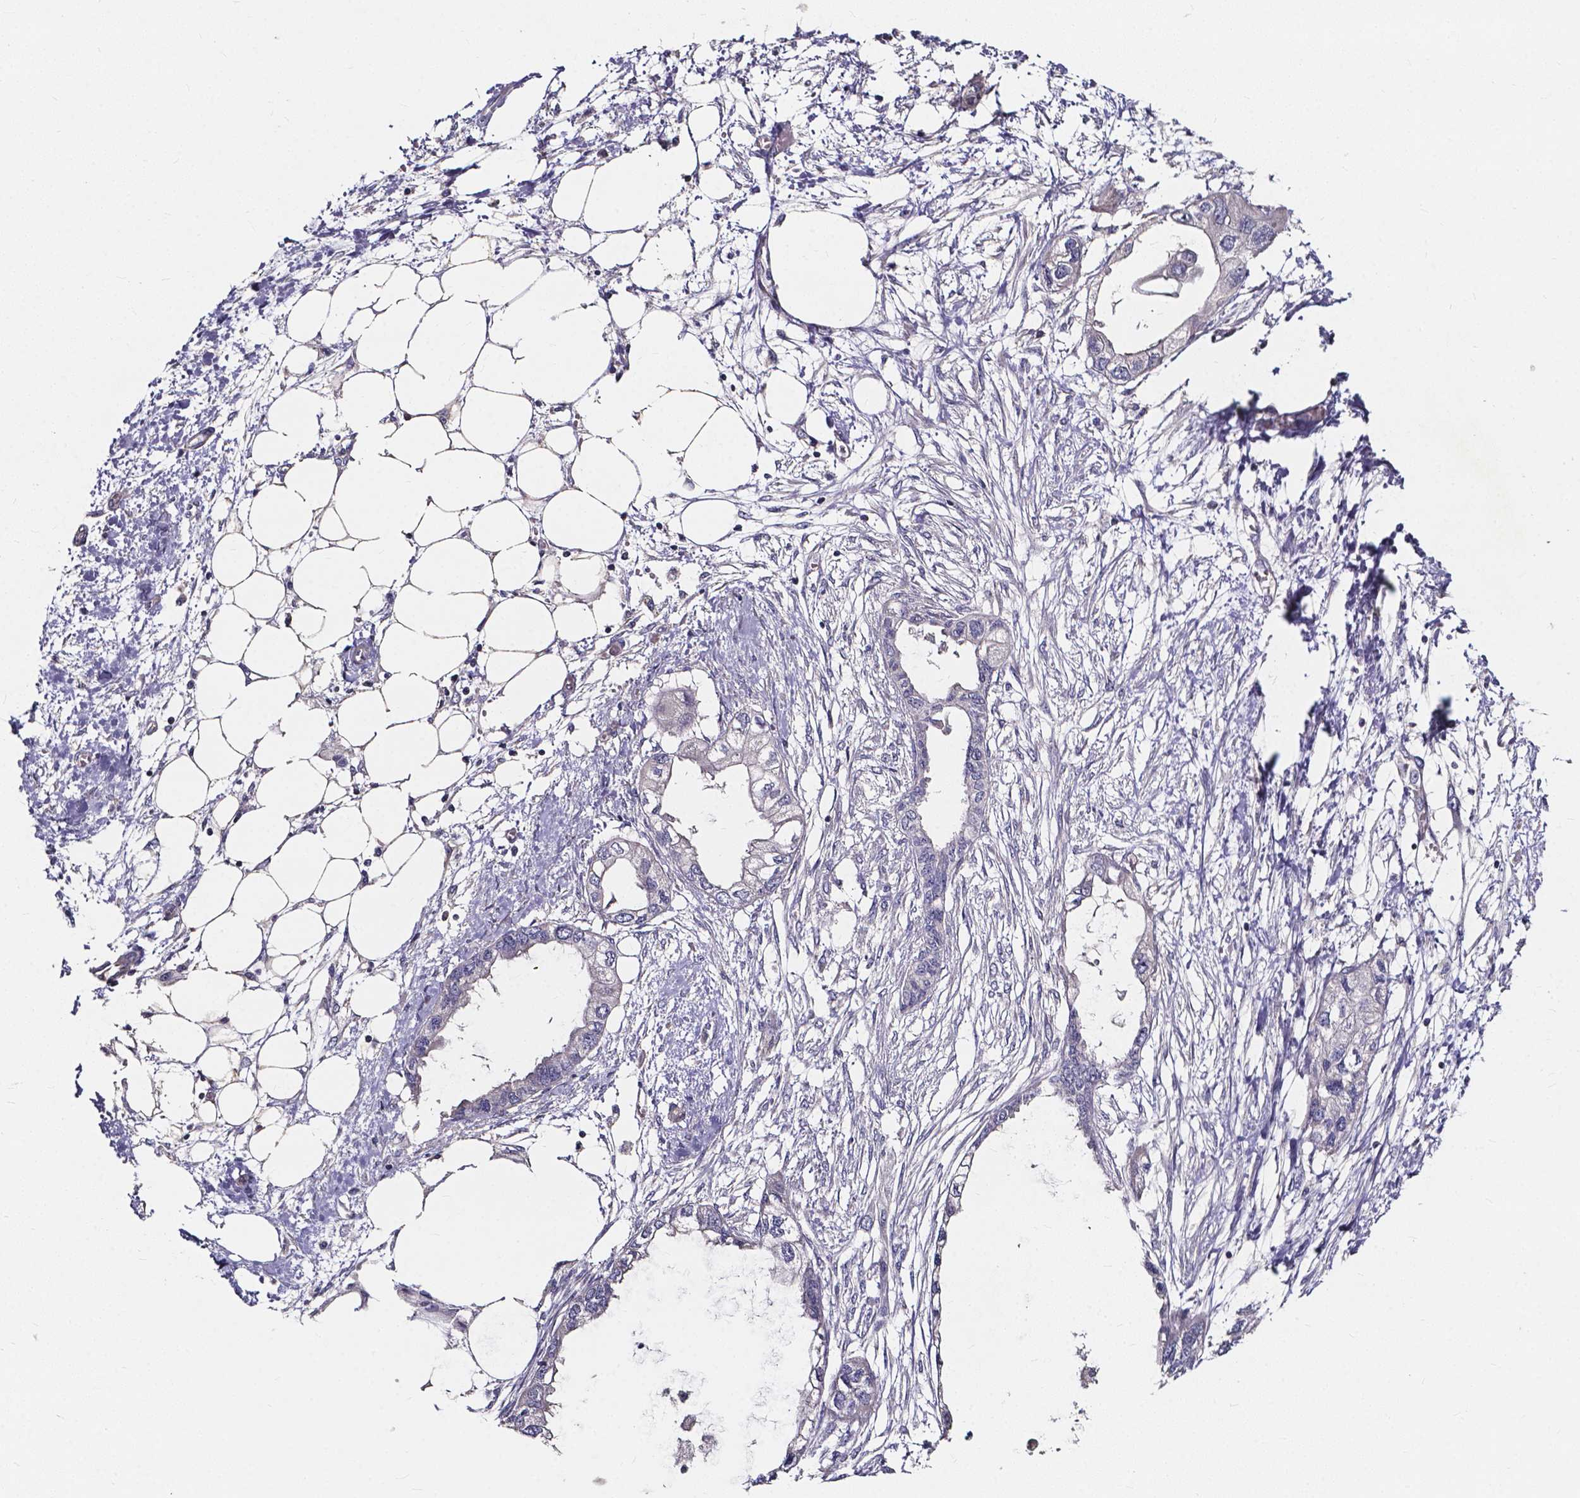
{"staining": {"intensity": "negative", "quantity": "none", "location": "none"}, "tissue": "endometrial cancer", "cell_type": "Tumor cells", "image_type": "cancer", "snomed": [{"axis": "morphology", "description": "Adenocarcinoma, NOS"}, {"axis": "morphology", "description": "Adenocarcinoma, metastatic, NOS"}, {"axis": "topography", "description": "Adipose tissue"}, {"axis": "topography", "description": "Endometrium"}], "caption": "This is an IHC image of adenocarcinoma (endometrial). There is no expression in tumor cells.", "gene": "THEMIS", "patient": {"sex": "female", "age": 67}}